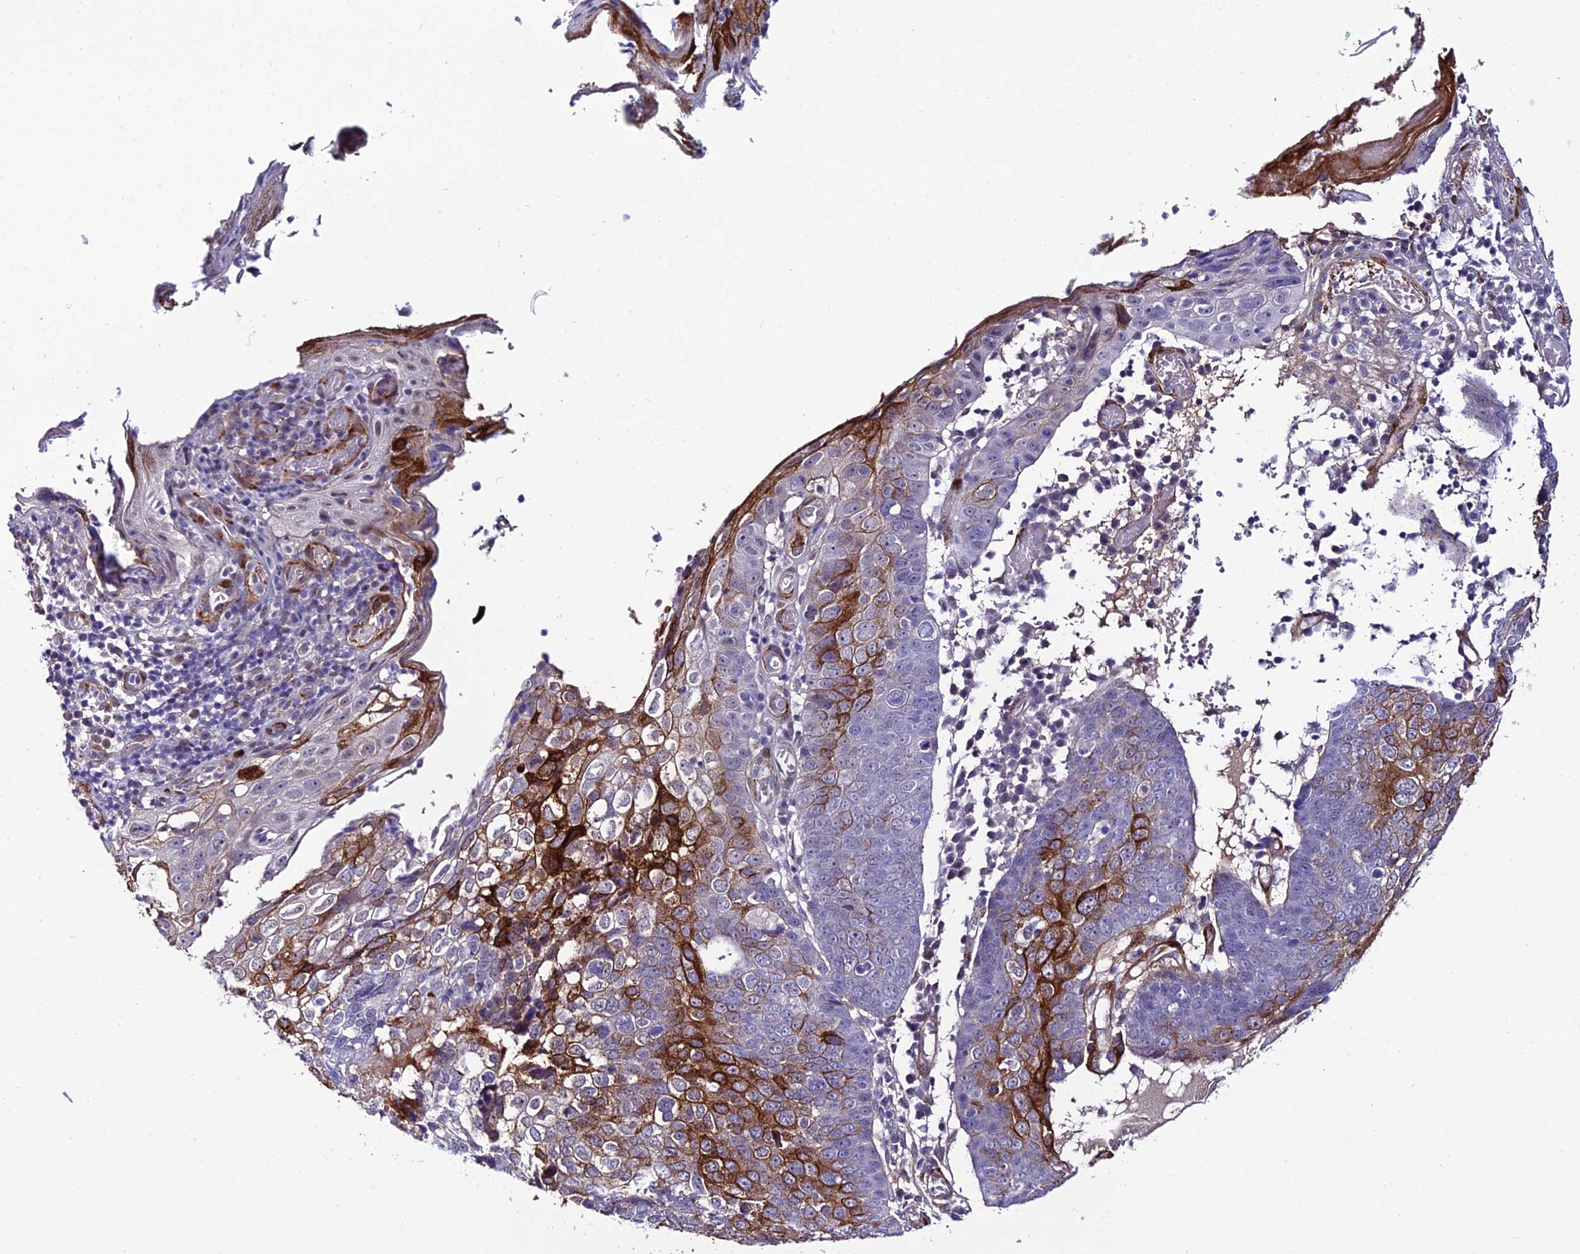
{"staining": {"intensity": "strong", "quantity": "25%-75%", "location": "cytoplasmic/membranous"}, "tissue": "skin cancer", "cell_type": "Tumor cells", "image_type": "cancer", "snomed": [{"axis": "morphology", "description": "Squamous cell carcinoma, NOS"}, {"axis": "topography", "description": "Skin"}], "caption": "Protein staining reveals strong cytoplasmic/membranous positivity in about 25%-75% of tumor cells in skin cancer (squamous cell carcinoma). The protein is stained brown, and the nuclei are stained in blue (DAB IHC with brightfield microscopy, high magnification).", "gene": "SYT15", "patient": {"sex": "male", "age": 71}}